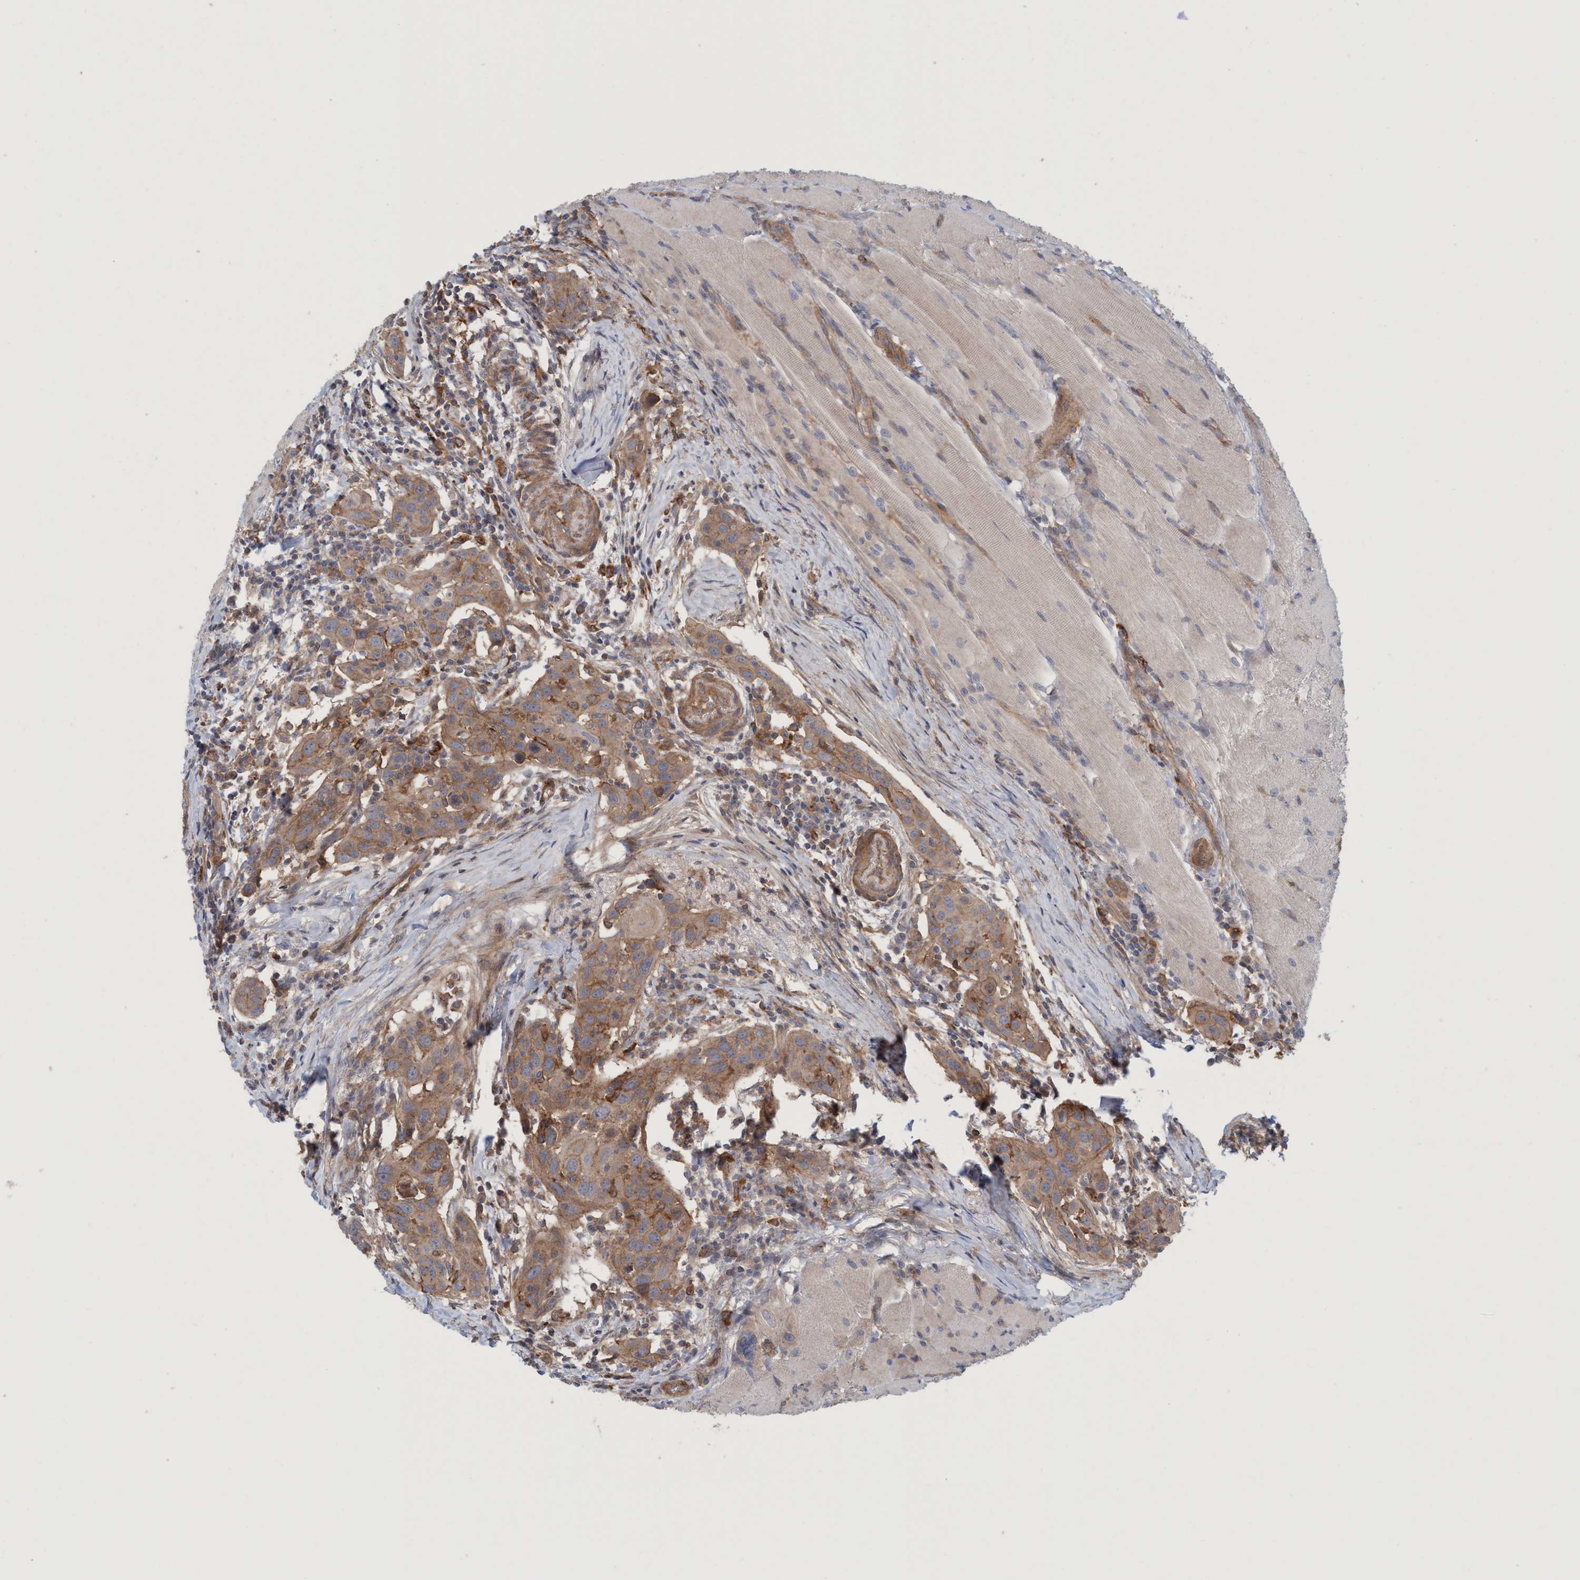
{"staining": {"intensity": "moderate", "quantity": ">75%", "location": "cytoplasmic/membranous"}, "tissue": "head and neck cancer", "cell_type": "Tumor cells", "image_type": "cancer", "snomed": [{"axis": "morphology", "description": "Squamous cell carcinoma, NOS"}, {"axis": "topography", "description": "Oral tissue"}, {"axis": "topography", "description": "Head-Neck"}], "caption": "Head and neck cancer (squamous cell carcinoma) stained with DAB (3,3'-diaminobenzidine) IHC exhibits medium levels of moderate cytoplasmic/membranous expression in about >75% of tumor cells. The protein is shown in brown color, while the nuclei are stained blue.", "gene": "SPECC1", "patient": {"sex": "female", "age": 50}}